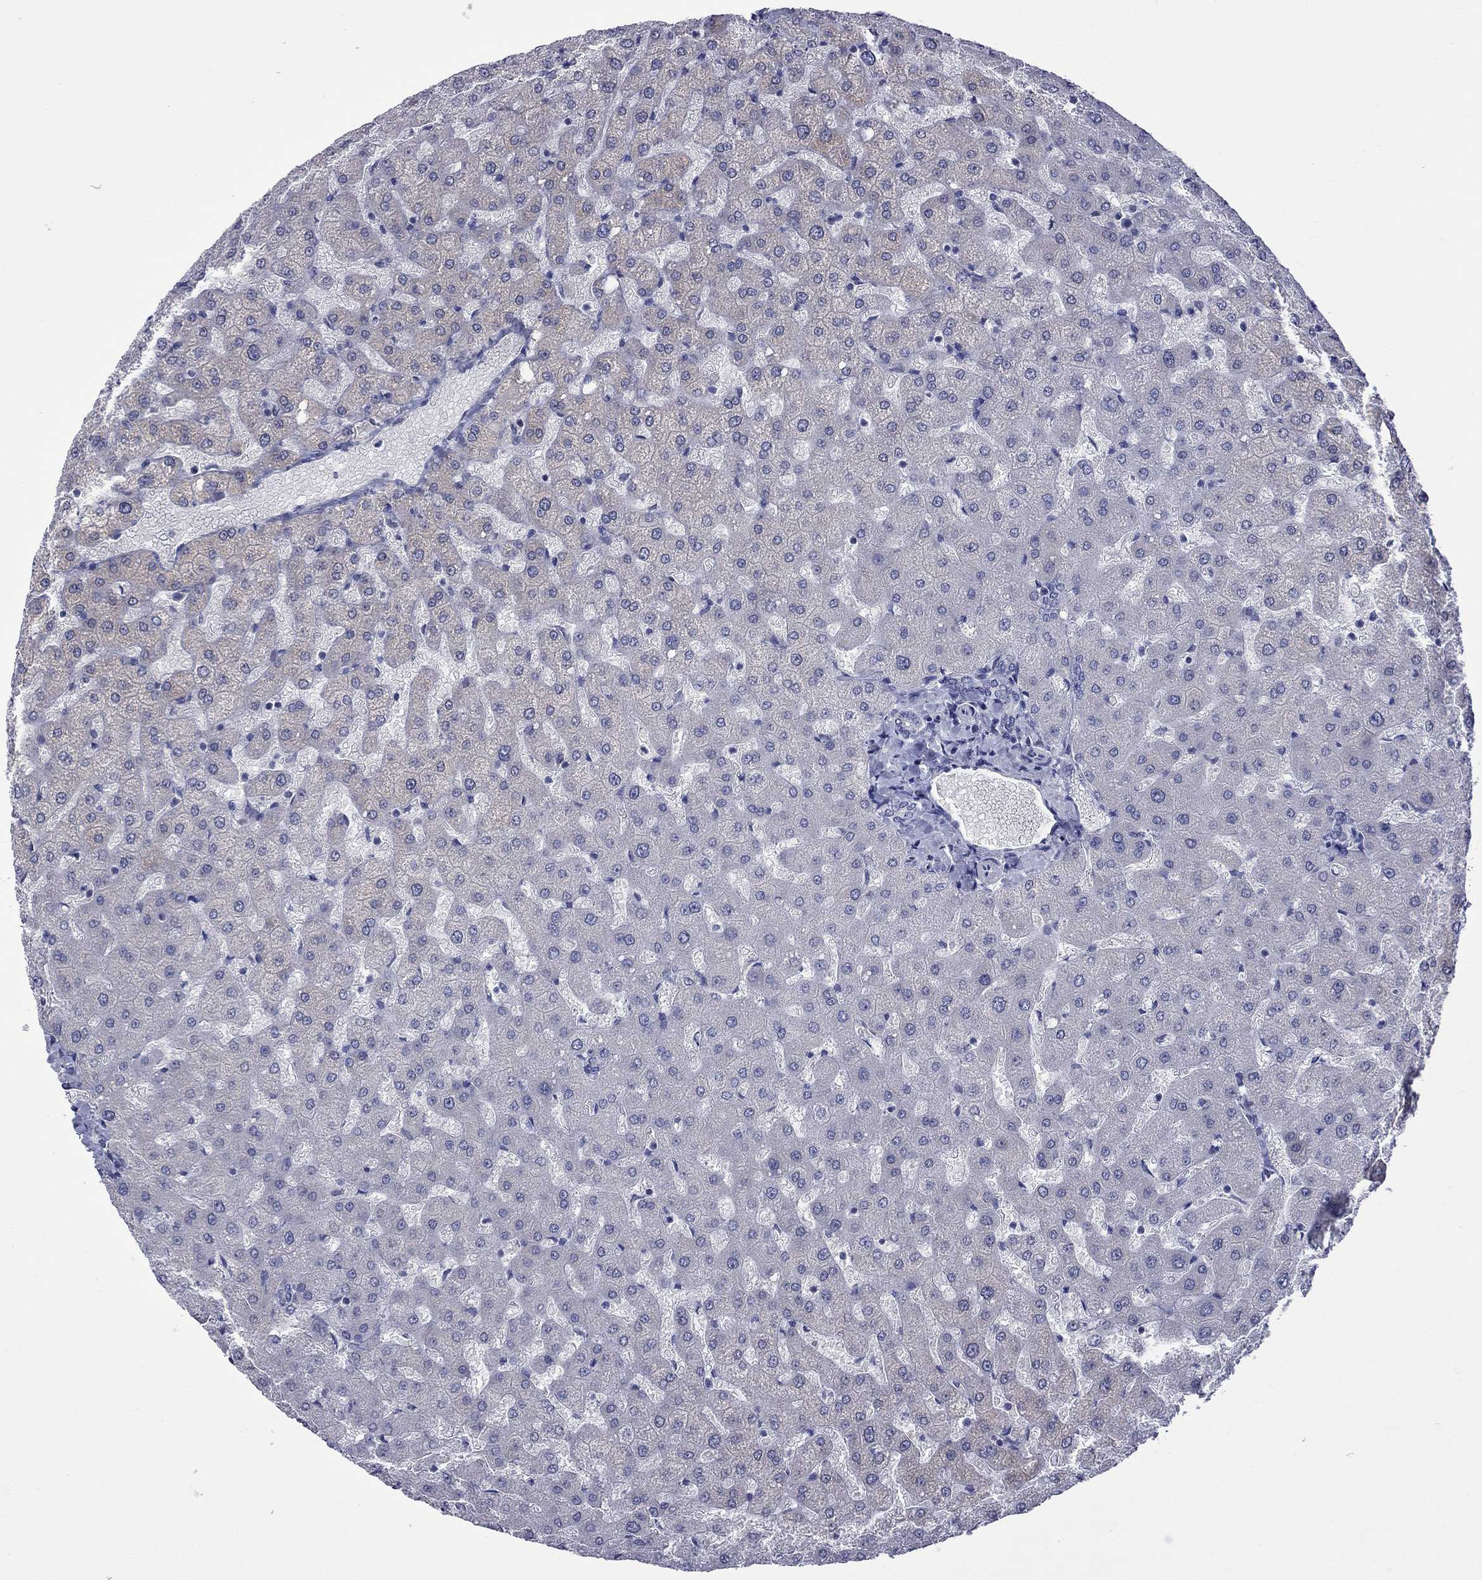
{"staining": {"intensity": "negative", "quantity": "none", "location": "none"}, "tissue": "liver", "cell_type": "Cholangiocytes", "image_type": "normal", "snomed": [{"axis": "morphology", "description": "Normal tissue, NOS"}, {"axis": "topography", "description": "Liver"}], "caption": "Cholangiocytes show no significant staining in unremarkable liver. Brightfield microscopy of immunohistochemistry stained with DAB (brown) and hematoxylin (blue), captured at high magnification.", "gene": "CTNNBIP1", "patient": {"sex": "female", "age": 50}}